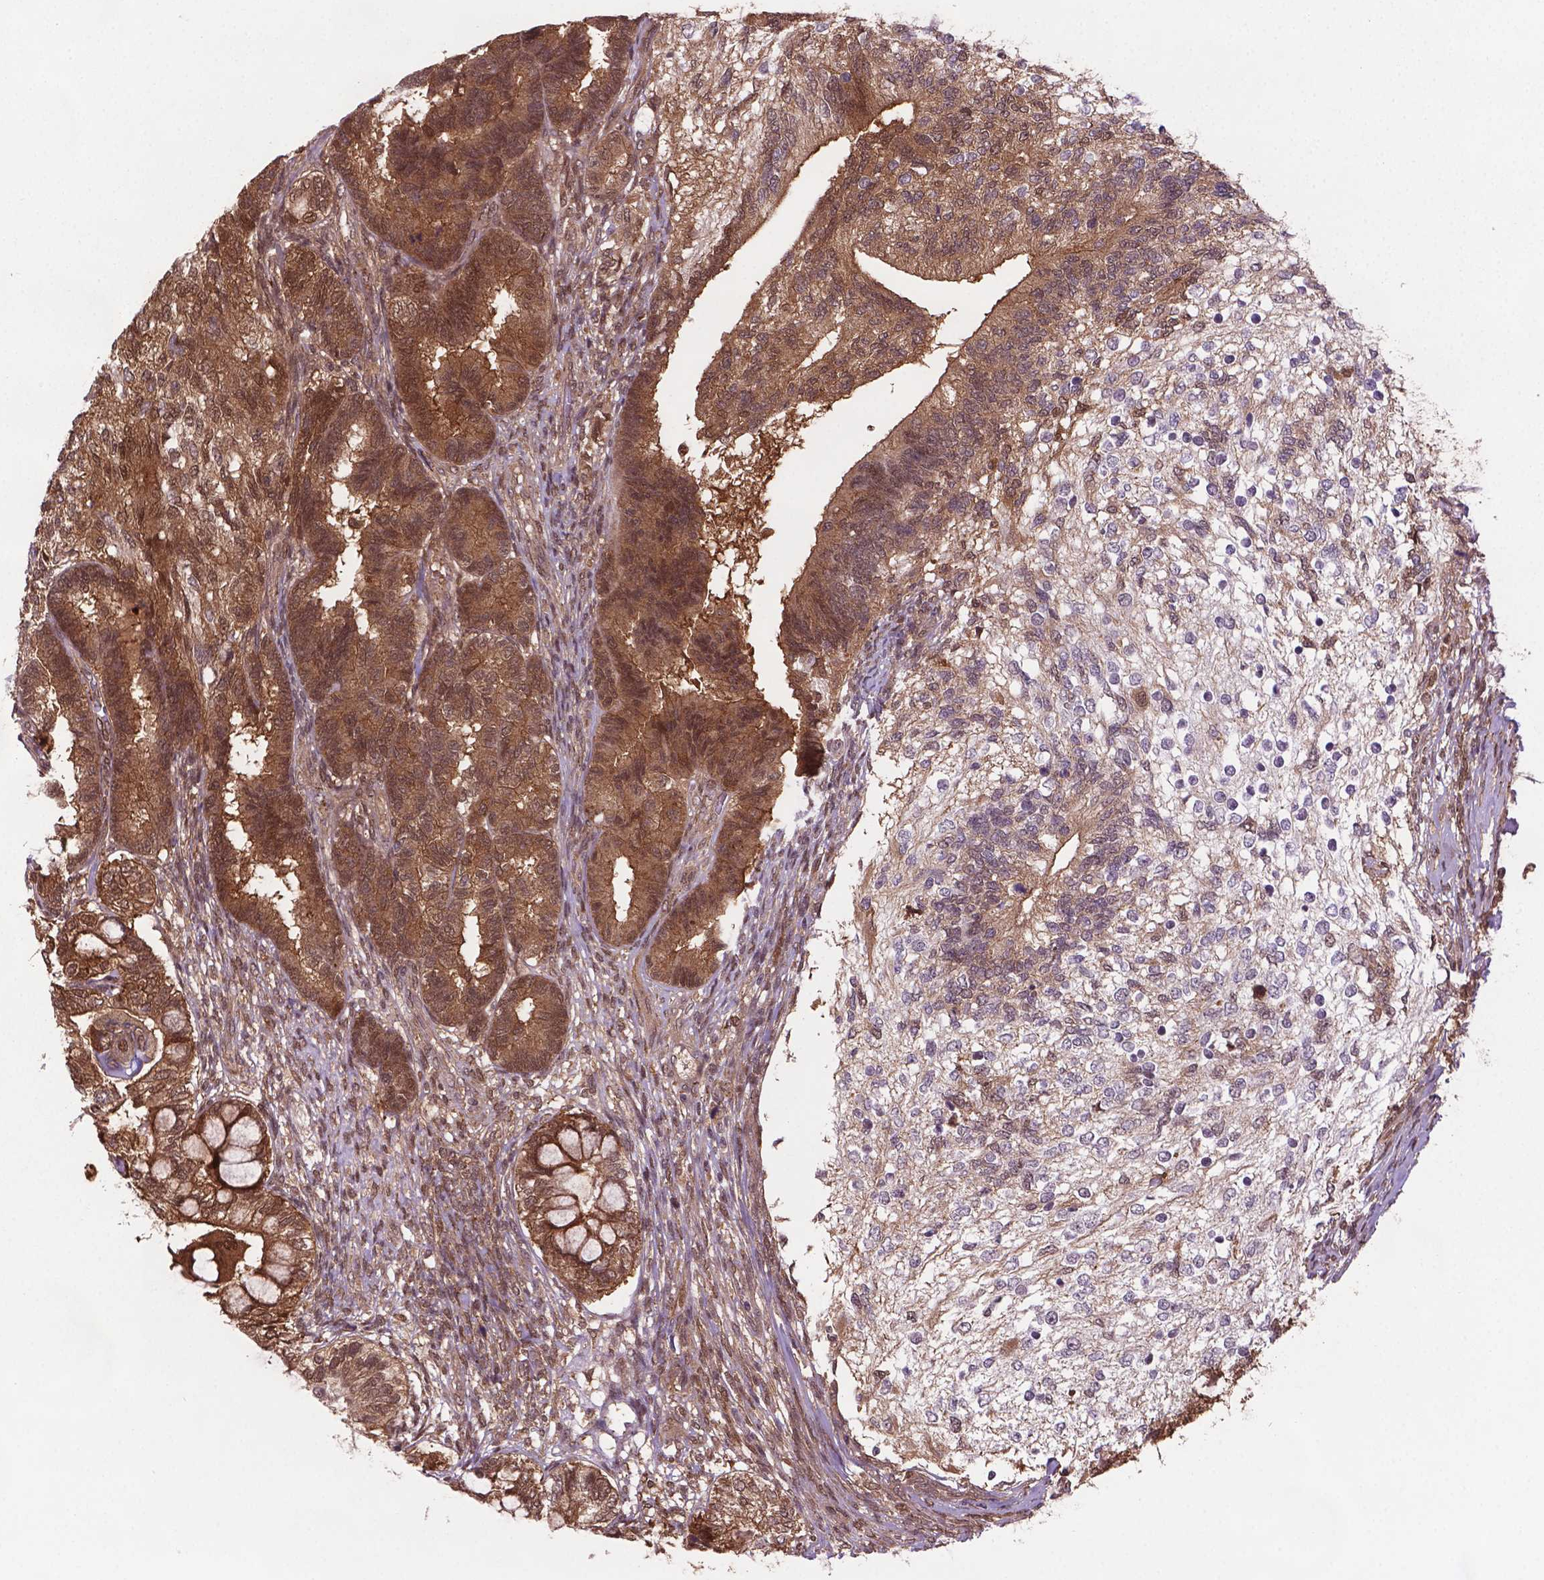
{"staining": {"intensity": "moderate", "quantity": ">75%", "location": "cytoplasmic/membranous,nuclear"}, "tissue": "testis cancer", "cell_type": "Tumor cells", "image_type": "cancer", "snomed": [{"axis": "morphology", "description": "Seminoma, NOS"}, {"axis": "morphology", "description": "Carcinoma, Embryonal, NOS"}, {"axis": "topography", "description": "Testis"}], "caption": "A brown stain highlights moderate cytoplasmic/membranous and nuclear expression of a protein in testis seminoma tumor cells.", "gene": "PLIN3", "patient": {"sex": "male", "age": 41}}